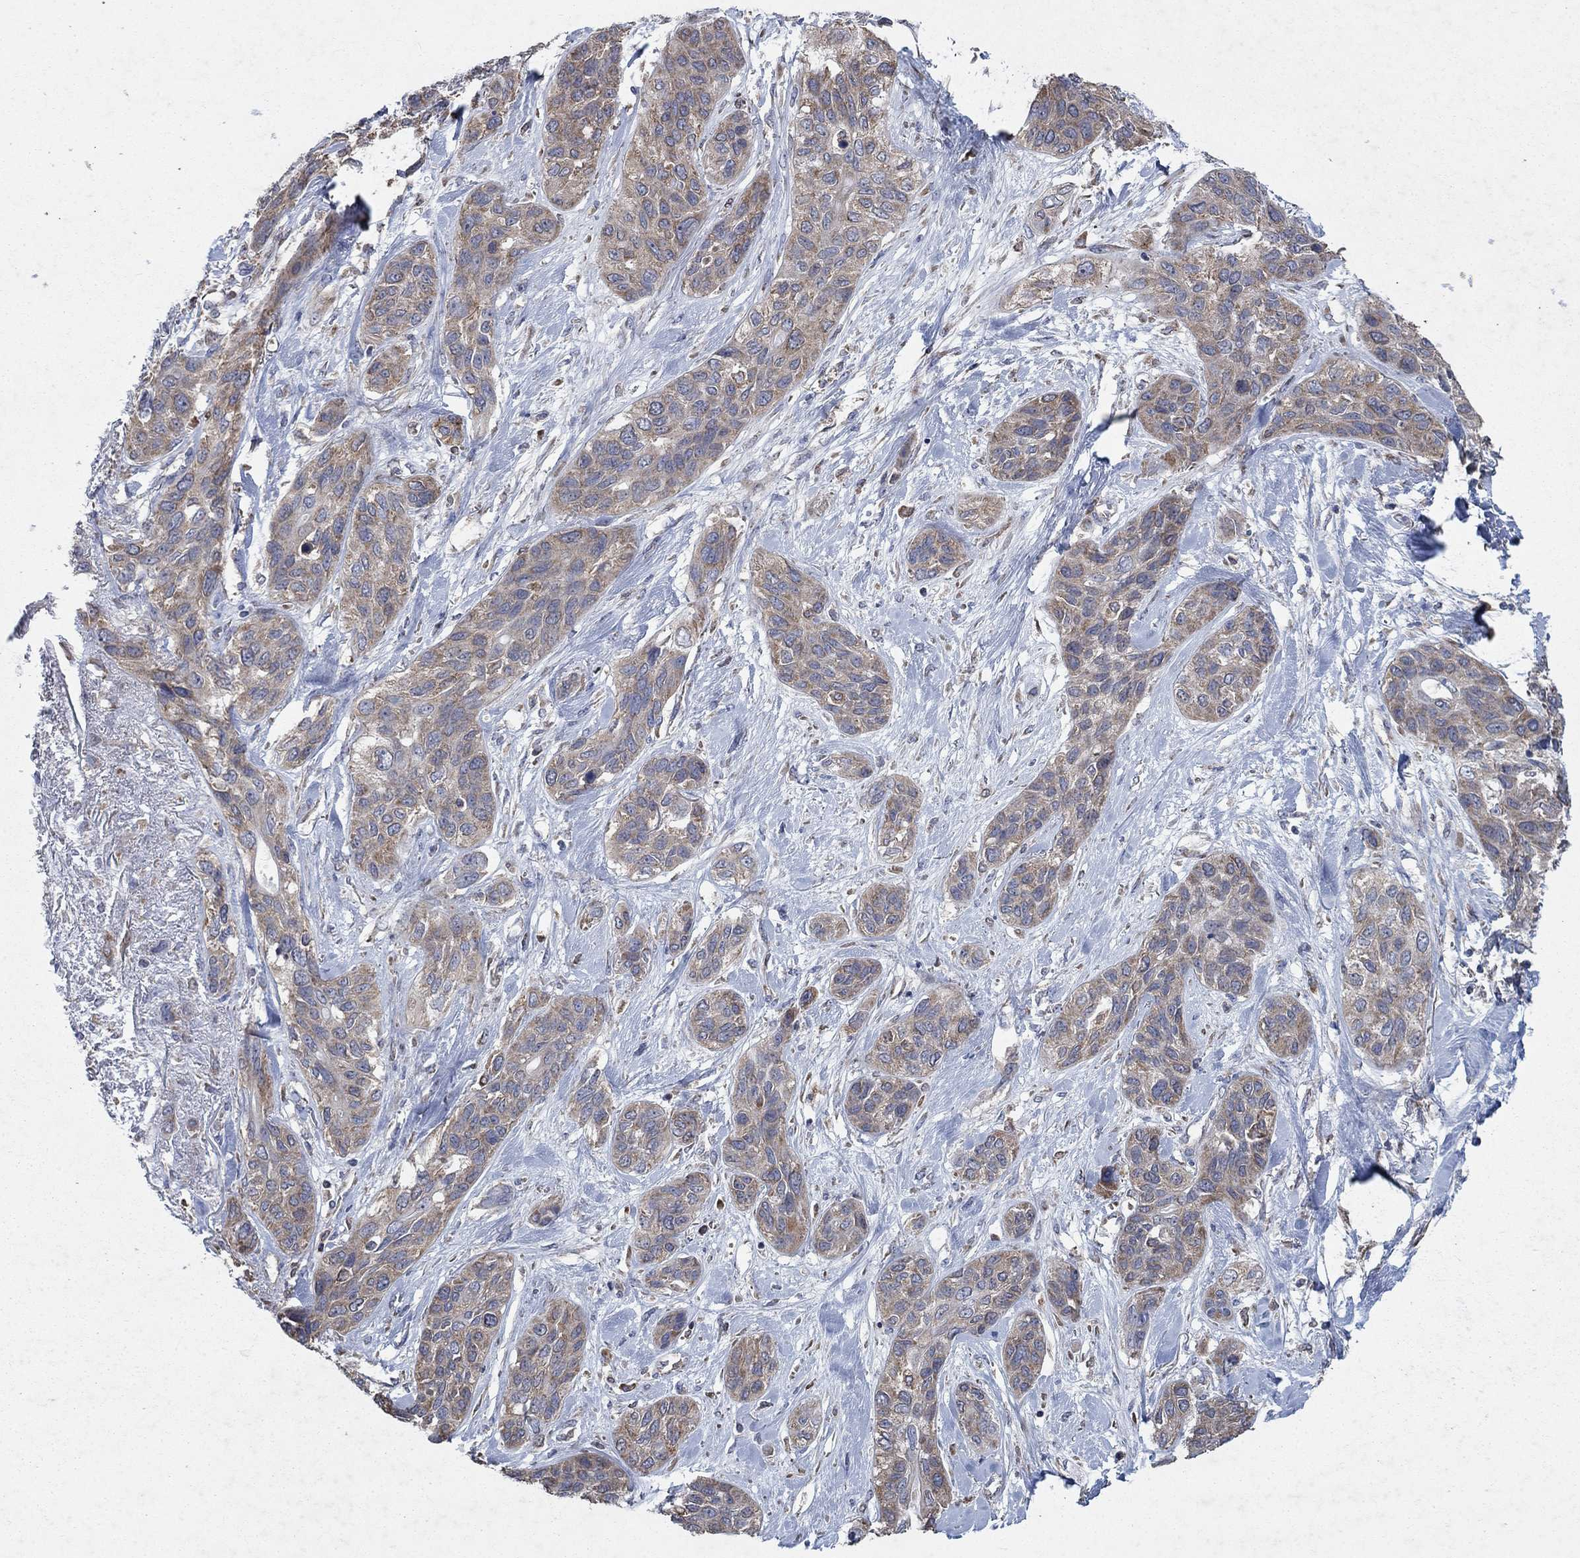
{"staining": {"intensity": "weak", "quantity": ">75%", "location": "cytoplasmic/membranous"}, "tissue": "lung cancer", "cell_type": "Tumor cells", "image_type": "cancer", "snomed": [{"axis": "morphology", "description": "Squamous cell carcinoma, NOS"}, {"axis": "topography", "description": "Lung"}], "caption": "Tumor cells exhibit weak cytoplasmic/membranous positivity in approximately >75% of cells in lung squamous cell carcinoma. (Brightfield microscopy of DAB IHC at high magnification).", "gene": "NCEH1", "patient": {"sex": "female", "age": 70}}